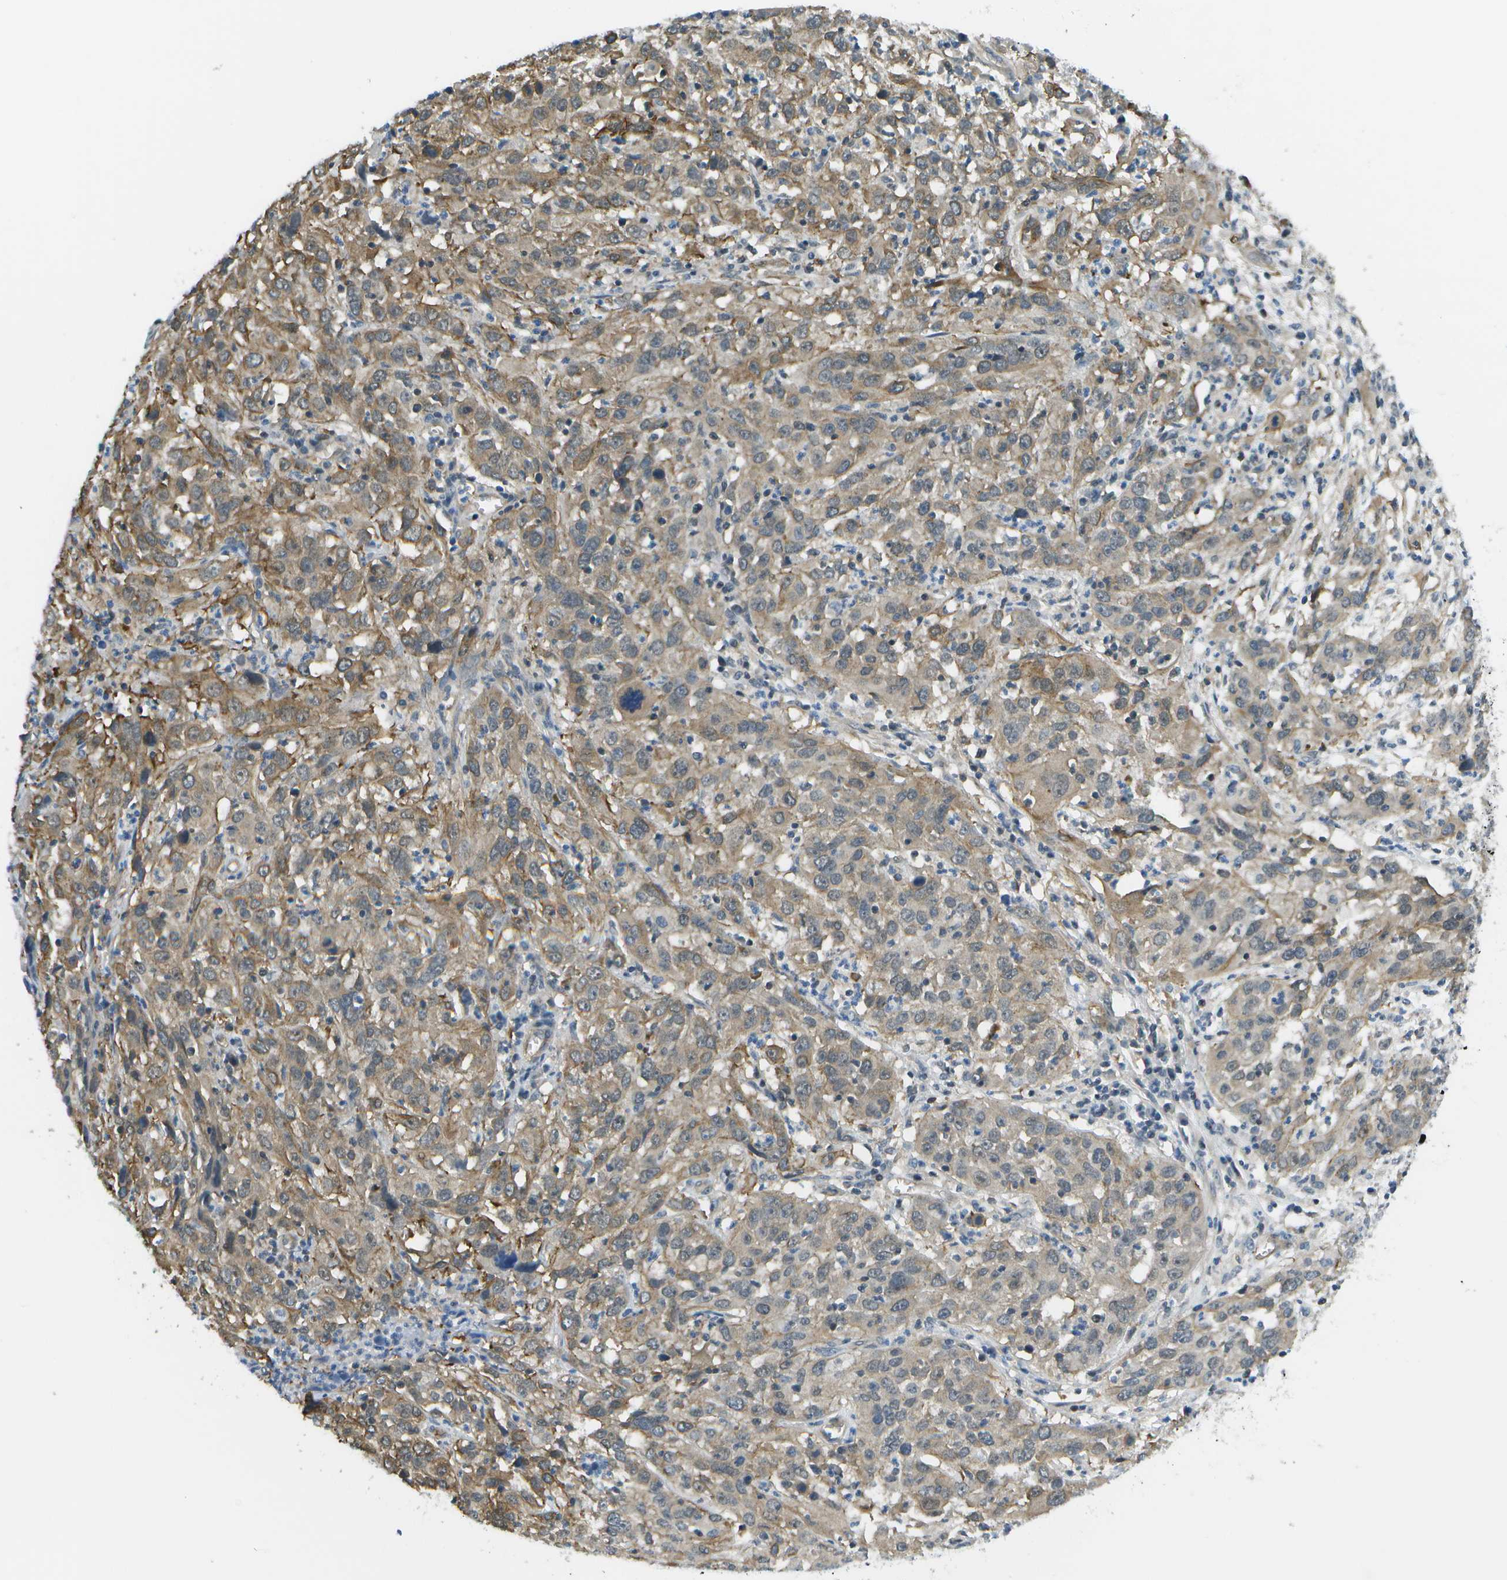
{"staining": {"intensity": "moderate", "quantity": ">75%", "location": "cytoplasmic/membranous"}, "tissue": "cervical cancer", "cell_type": "Tumor cells", "image_type": "cancer", "snomed": [{"axis": "morphology", "description": "Squamous cell carcinoma, NOS"}, {"axis": "topography", "description": "Cervix"}], "caption": "Immunohistochemical staining of squamous cell carcinoma (cervical) reveals medium levels of moderate cytoplasmic/membranous positivity in approximately >75% of tumor cells. The protein of interest is stained brown, and the nuclei are stained in blue (DAB (3,3'-diaminobenzidine) IHC with brightfield microscopy, high magnification).", "gene": "KIAA0040", "patient": {"sex": "female", "age": 32}}